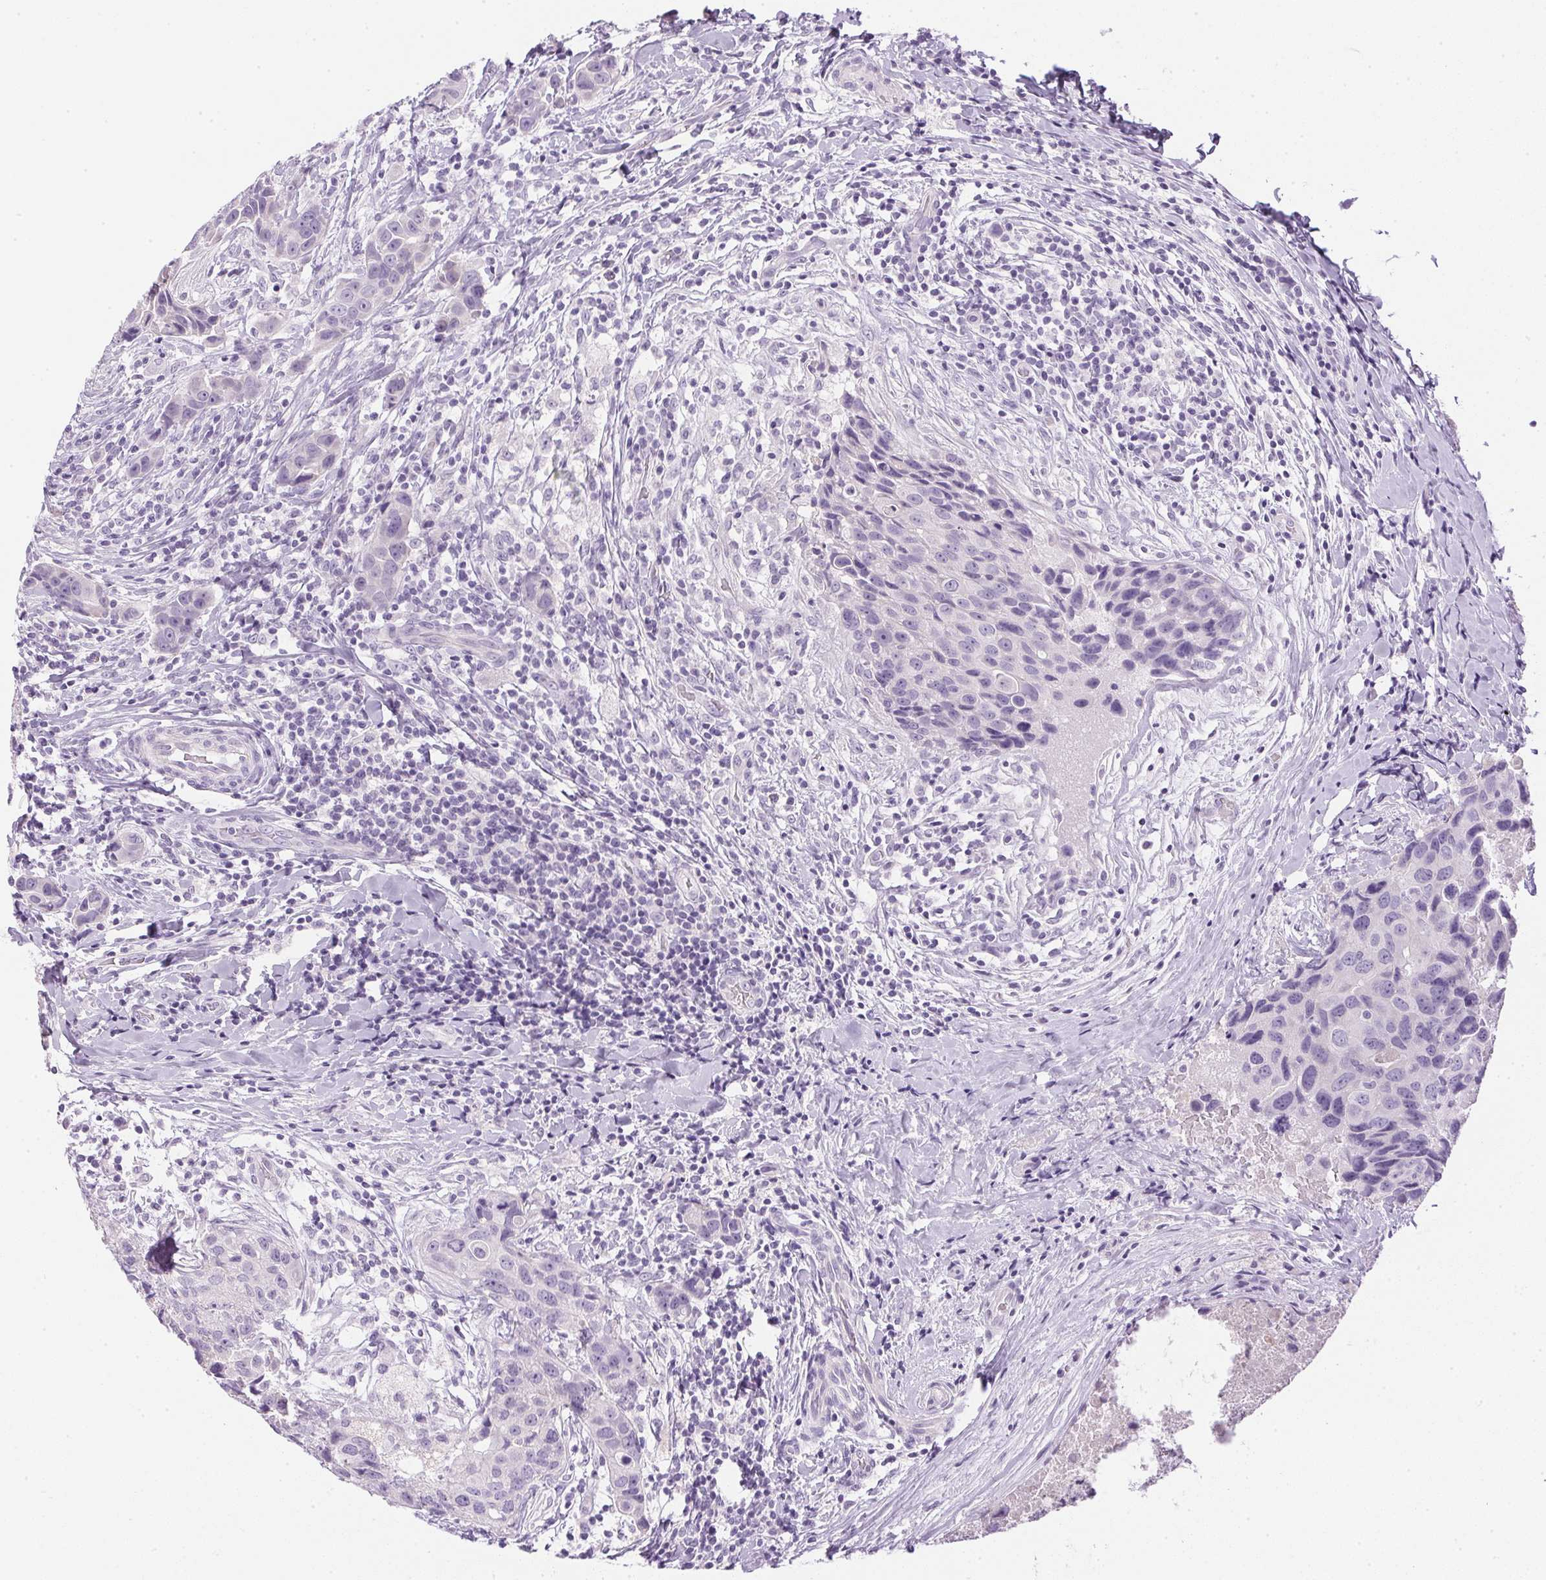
{"staining": {"intensity": "negative", "quantity": "none", "location": "none"}, "tissue": "breast cancer", "cell_type": "Tumor cells", "image_type": "cancer", "snomed": [{"axis": "morphology", "description": "Duct carcinoma"}, {"axis": "topography", "description": "Breast"}], "caption": "This is an immunohistochemistry (IHC) micrograph of human infiltrating ductal carcinoma (breast). There is no staining in tumor cells.", "gene": "CTRL", "patient": {"sex": "female", "age": 24}}